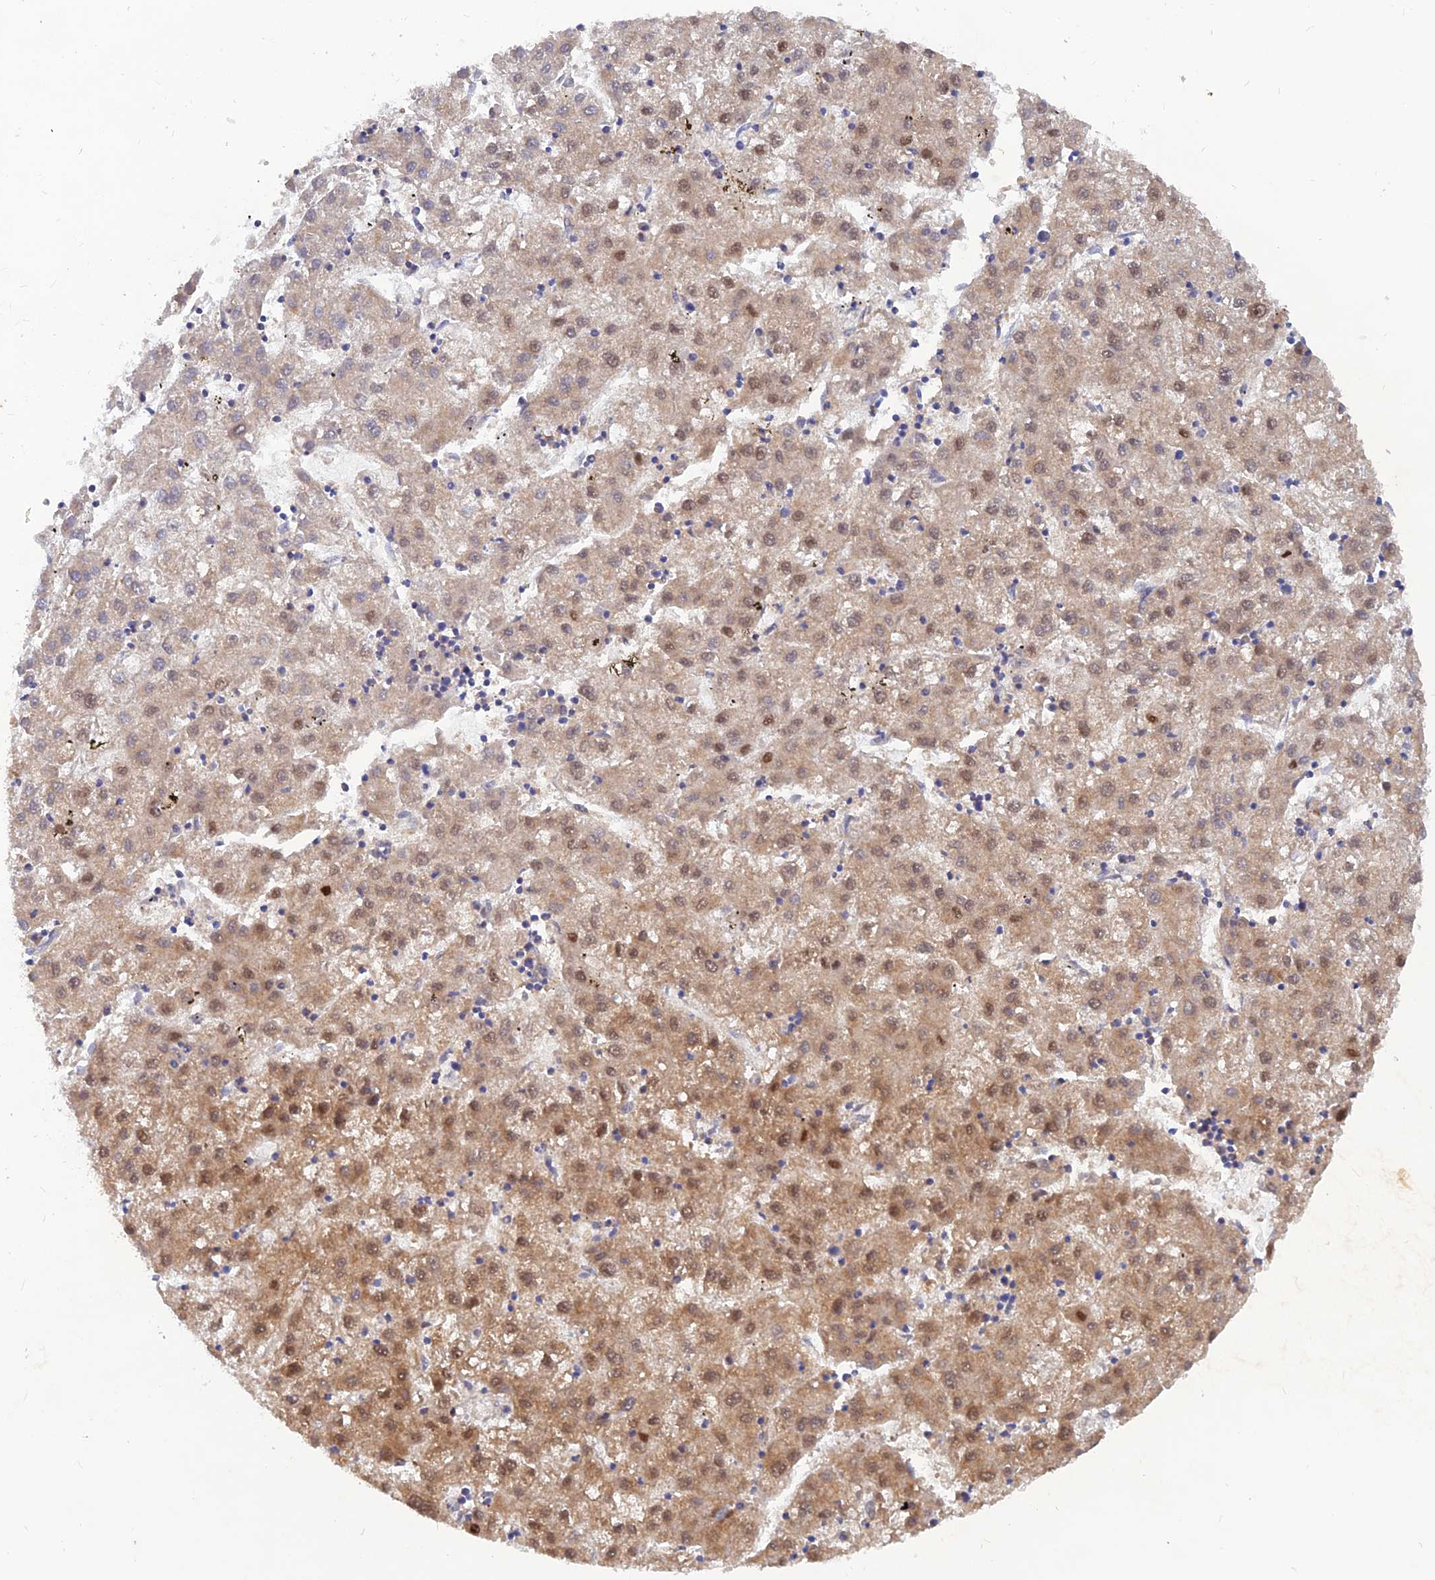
{"staining": {"intensity": "moderate", "quantity": ">75%", "location": "cytoplasmic/membranous,nuclear"}, "tissue": "liver cancer", "cell_type": "Tumor cells", "image_type": "cancer", "snomed": [{"axis": "morphology", "description": "Carcinoma, Hepatocellular, NOS"}, {"axis": "topography", "description": "Liver"}], "caption": "Approximately >75% of tumor cells in hepatocellular carcinoma (liver) reveal moderate cytoplasmic/membranous and nuclear protein expression as visualized by brown immunohistochemical staining.", "gene": "DNAJC16", "patient": {"sex": "male", "age": 72}}